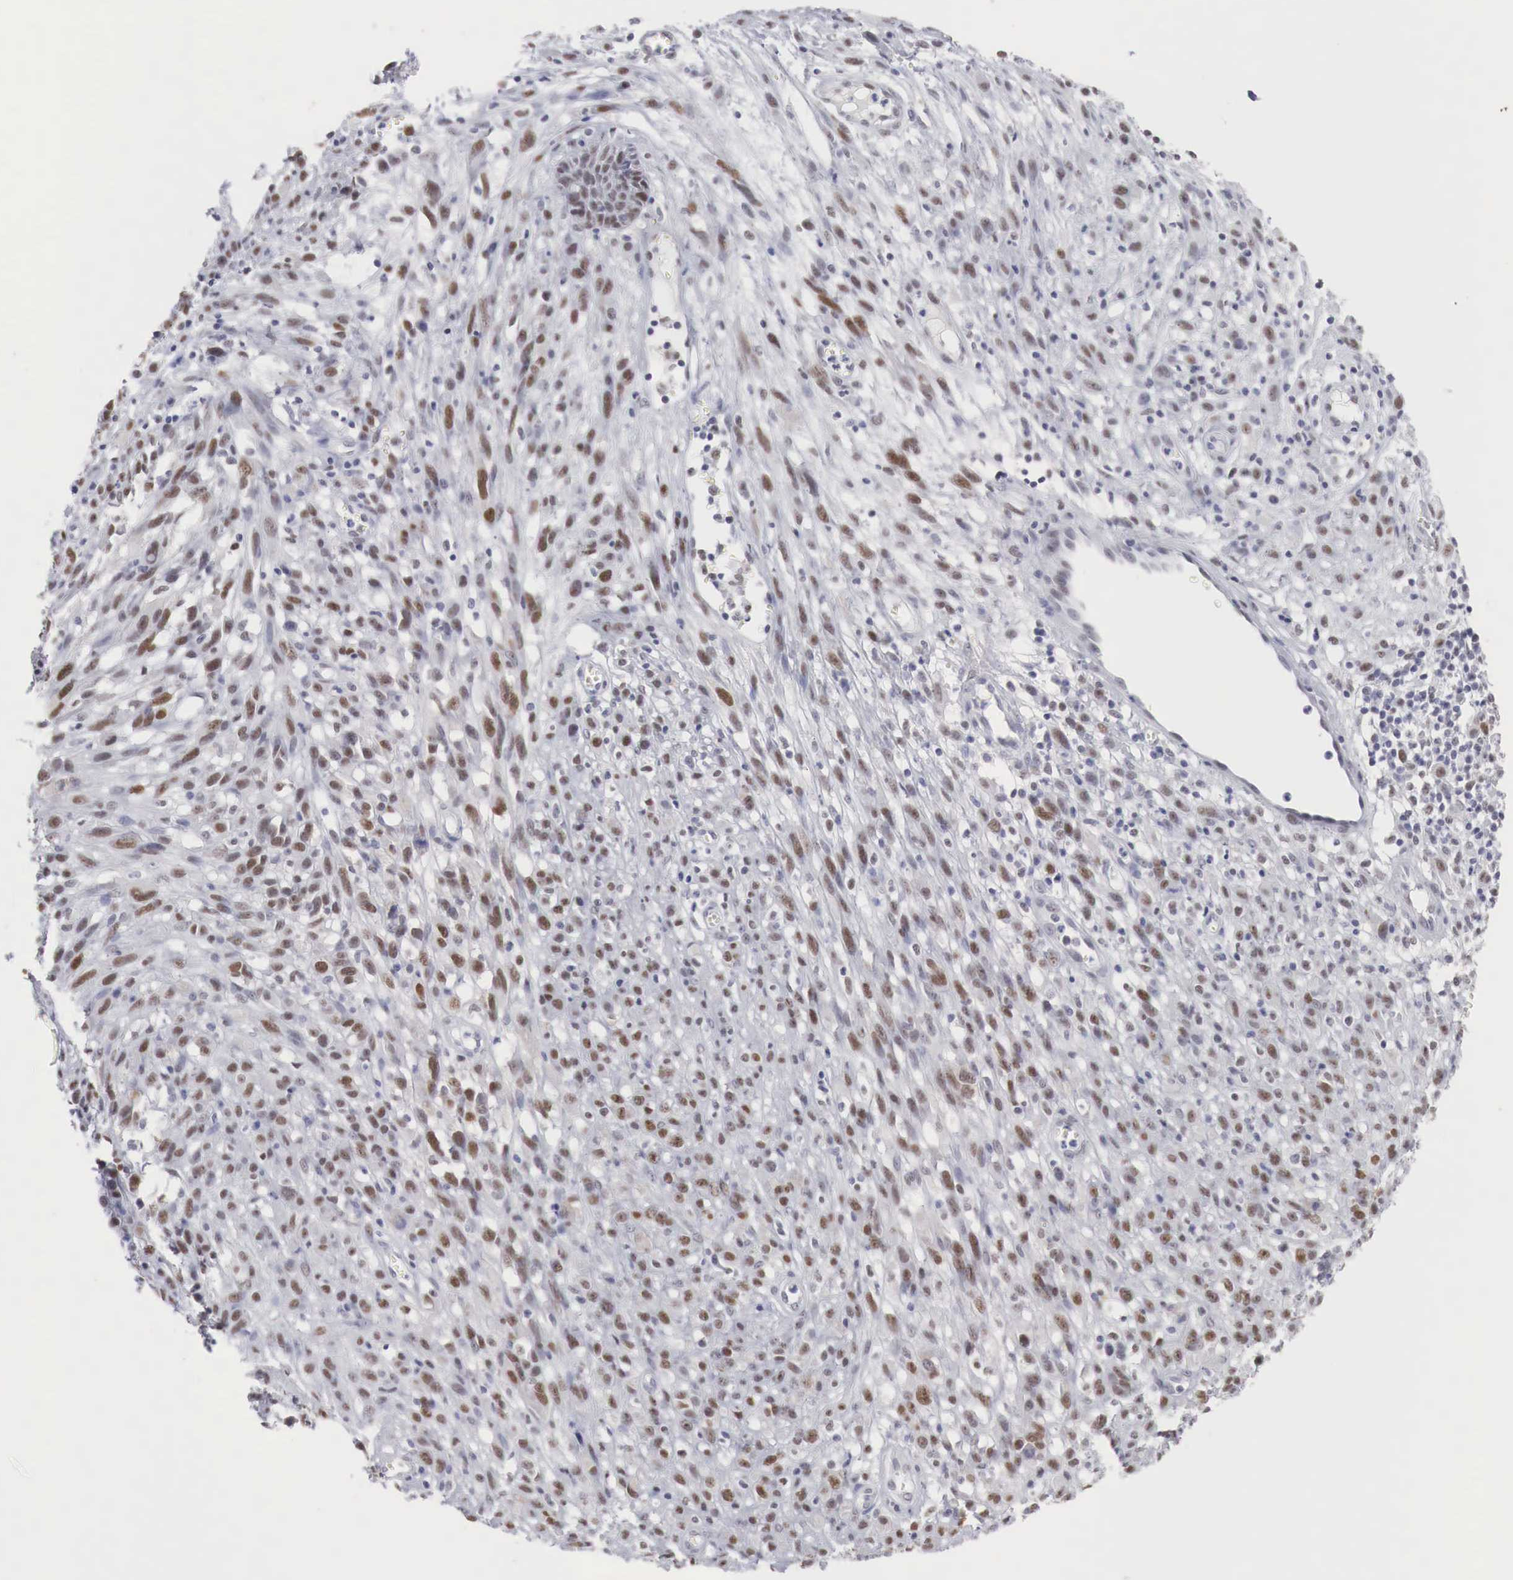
{"staining": {"intensity": "moderate", "quantity": ">75%", "location": "nuclear"}, "tissue": "melanoma", "cell_type": "Tumor cells", "image_type": "cancer", "snomed": [{"axis": "morphology", "description": "Malignant melanoma, NOS"}, {"axis": "topography", "description": "Skin"}], "caption": "Melanoma tissue demonstrates moderate nuclear staining in about >75% of tumor cells, visualized by immunohistochemistry.", "gene": "FOXP2", "patient": {"sex": "male", "age": 51}}